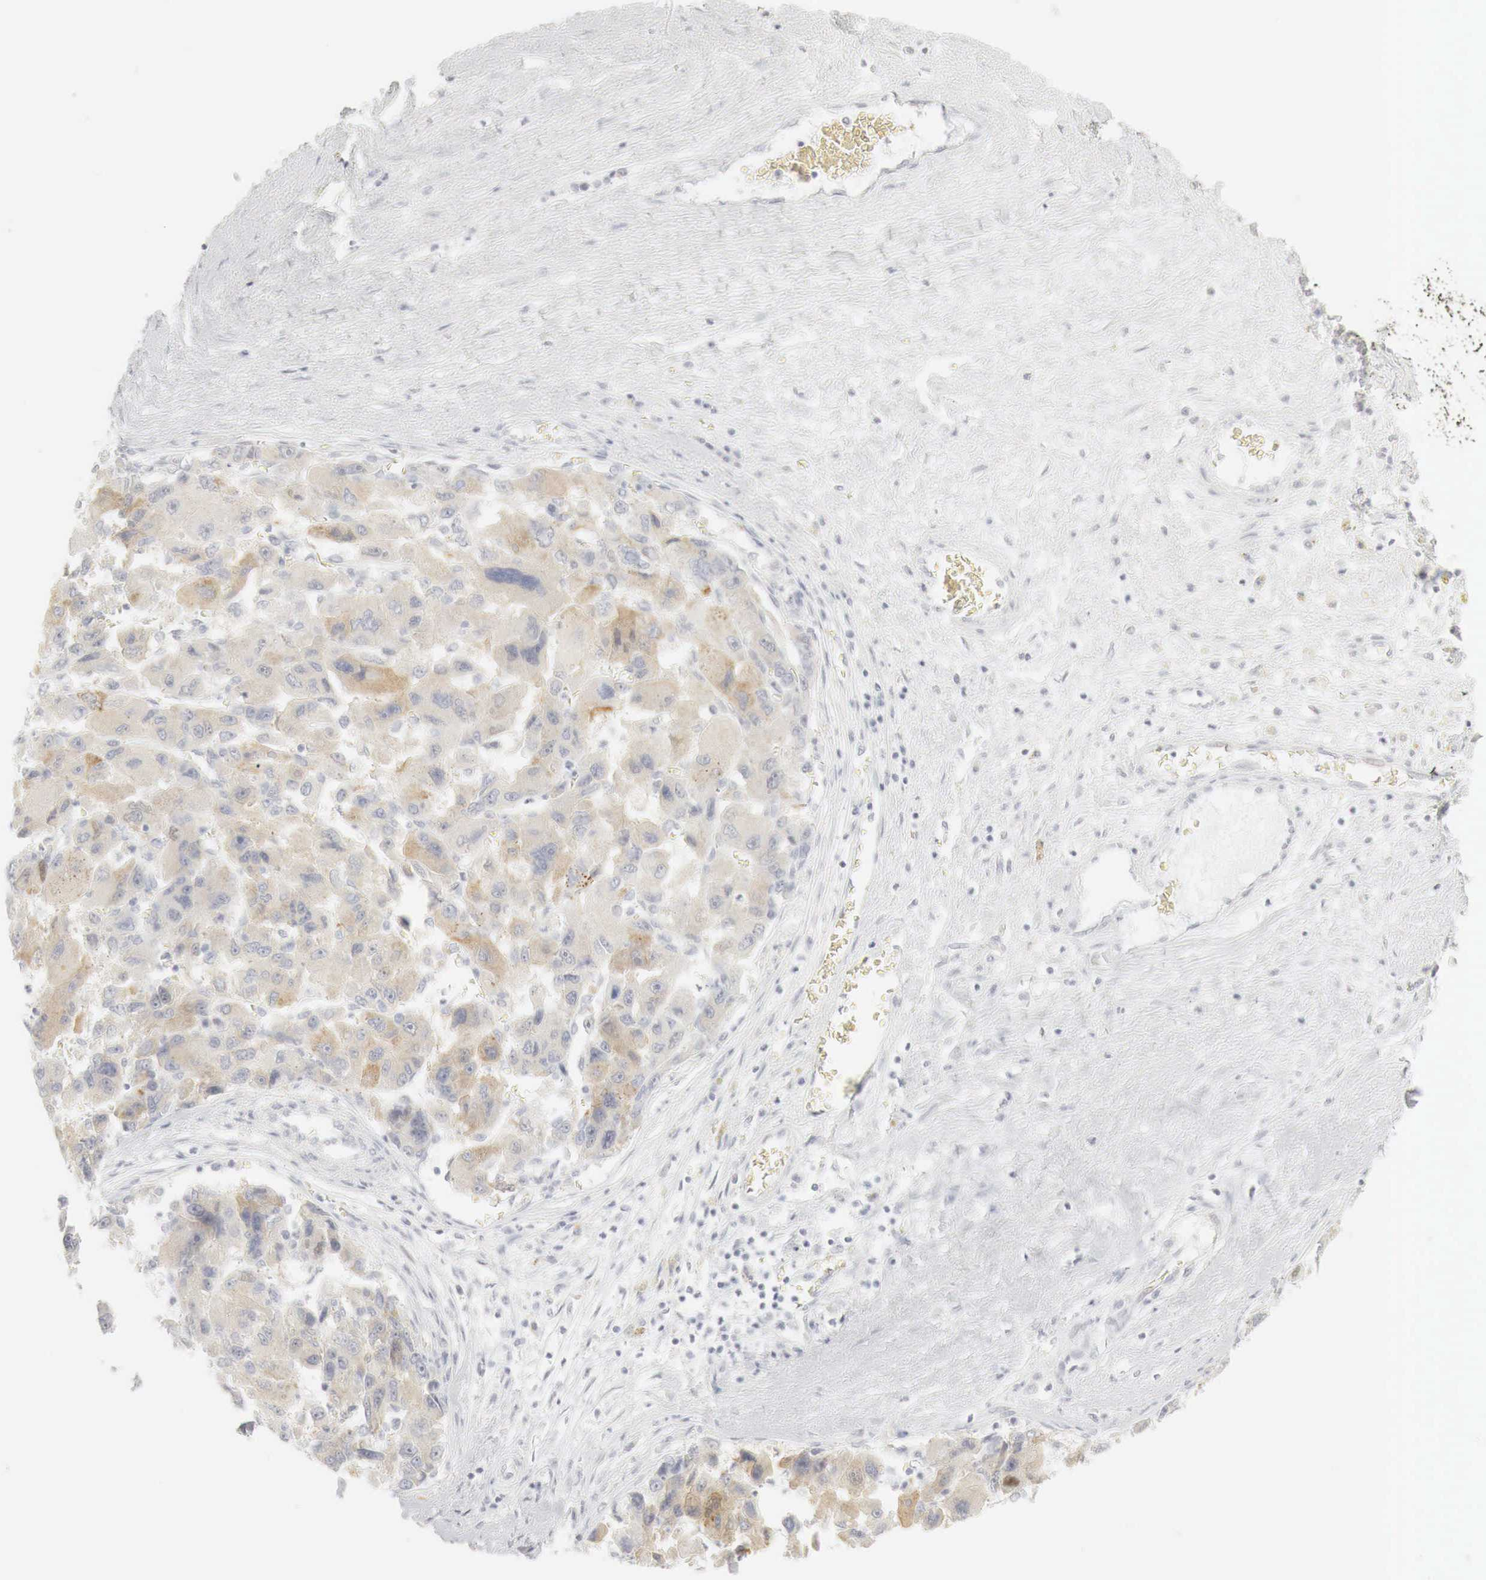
{"staining": {"intensity": "weak", "quantity": "25%-75%", "location": "cytoplasmic/membranous"}, "tissue": "liver cancer", "cell_type": "Tumor cells", "image_type": "cancer", "snomed": [{"axis": "morphology", "description": "Carcinoma, Hepatocellular, NOS"}, {"axis": "topography", "description": "Liver"}], "caption": "Weak cytoplasmic/membranous protein positivity is seen in about 25%-75% of tumor cells in hepatocellular carcinoma (liver).", "gene": "TP63", "patient": {"sex": "male", "age": 64}}